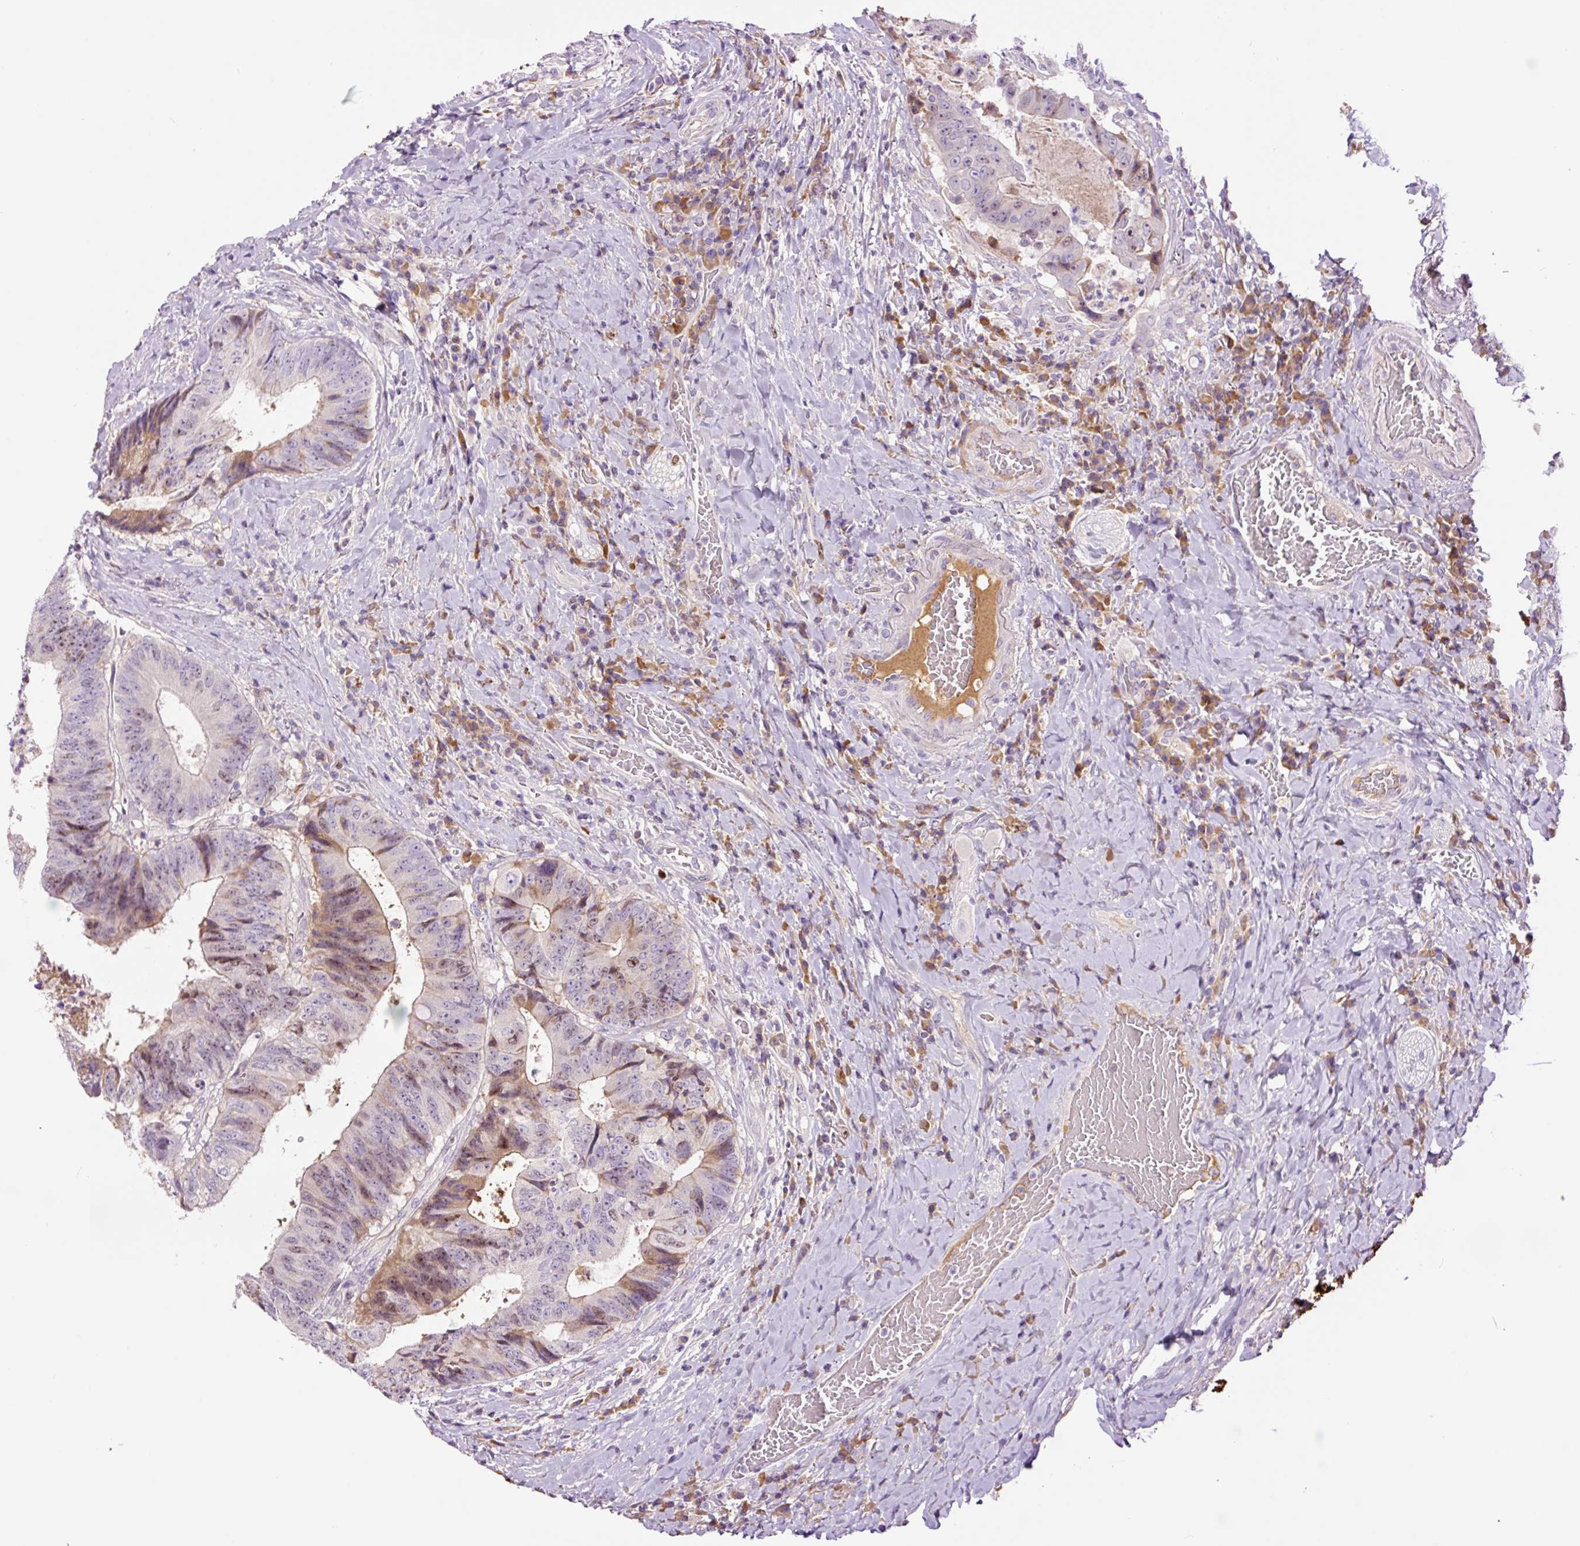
{"staining": {"intensity": "moderate", "quantity": "<25%", "location": "cytoplasmic/membranous,nuclear"}, "tissue": "colorectal cancer", "cell_type": "Tumor cells", "image_type": "cancer", "snomed": [{"axis": "morphology", "description": "Adenocarcinoma, NOS"}, {"axis": "topography", "description": "Rectum"}], "caption": "Moderate cytoplasmic/membranous and nuclear positivity for a protein is identified in approximately <25% of tumor cells of colorectal cancer (adenocarcinoma) using immunohistochemistry.", "gene": "DPPA4", "patient": {"sex": "male", "age": 72}}